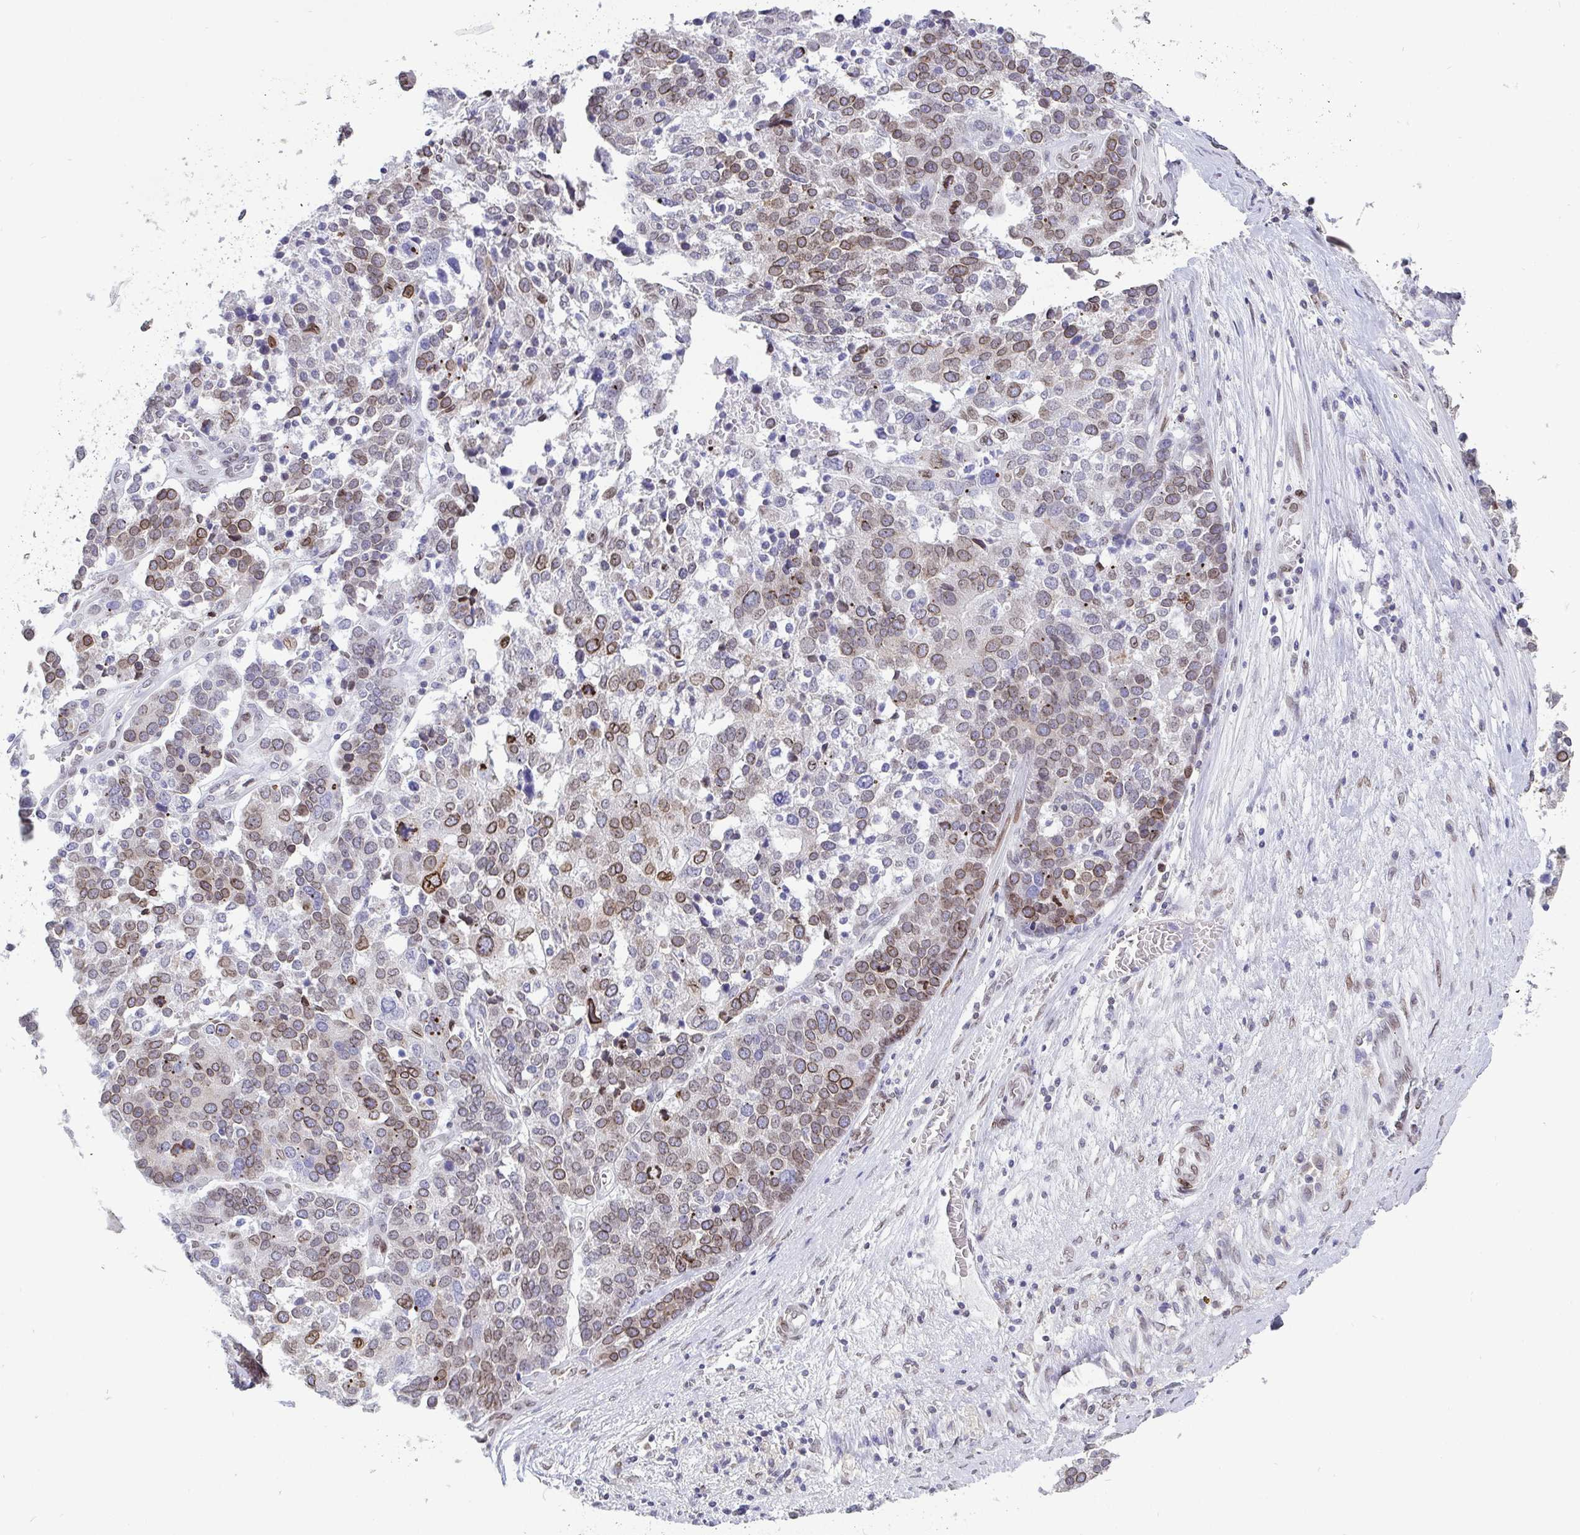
{"staining": {"intensity": "moderate", "quantity": "25%-75%", "location": "cytoplasmic/membranous,nuclear"}, "tissue": "ovarian cancer", "cell_type": "Tumor cells", "image_type": "cancer", "snomed": [{"axis": "morphology", "description": "Cystadenocarcinoma, serous, NOS"}, {"axis": "topography", "description": "Ovary"}], "caption": "Protein expression by immunohistochemistry displays moderate cytoplasmic/membranous and nuclear expression in about 25%-75% of tumor cells in ovarian cancer.", "gene": "EMD", "patient": {"sex": "female", "age": 44}}